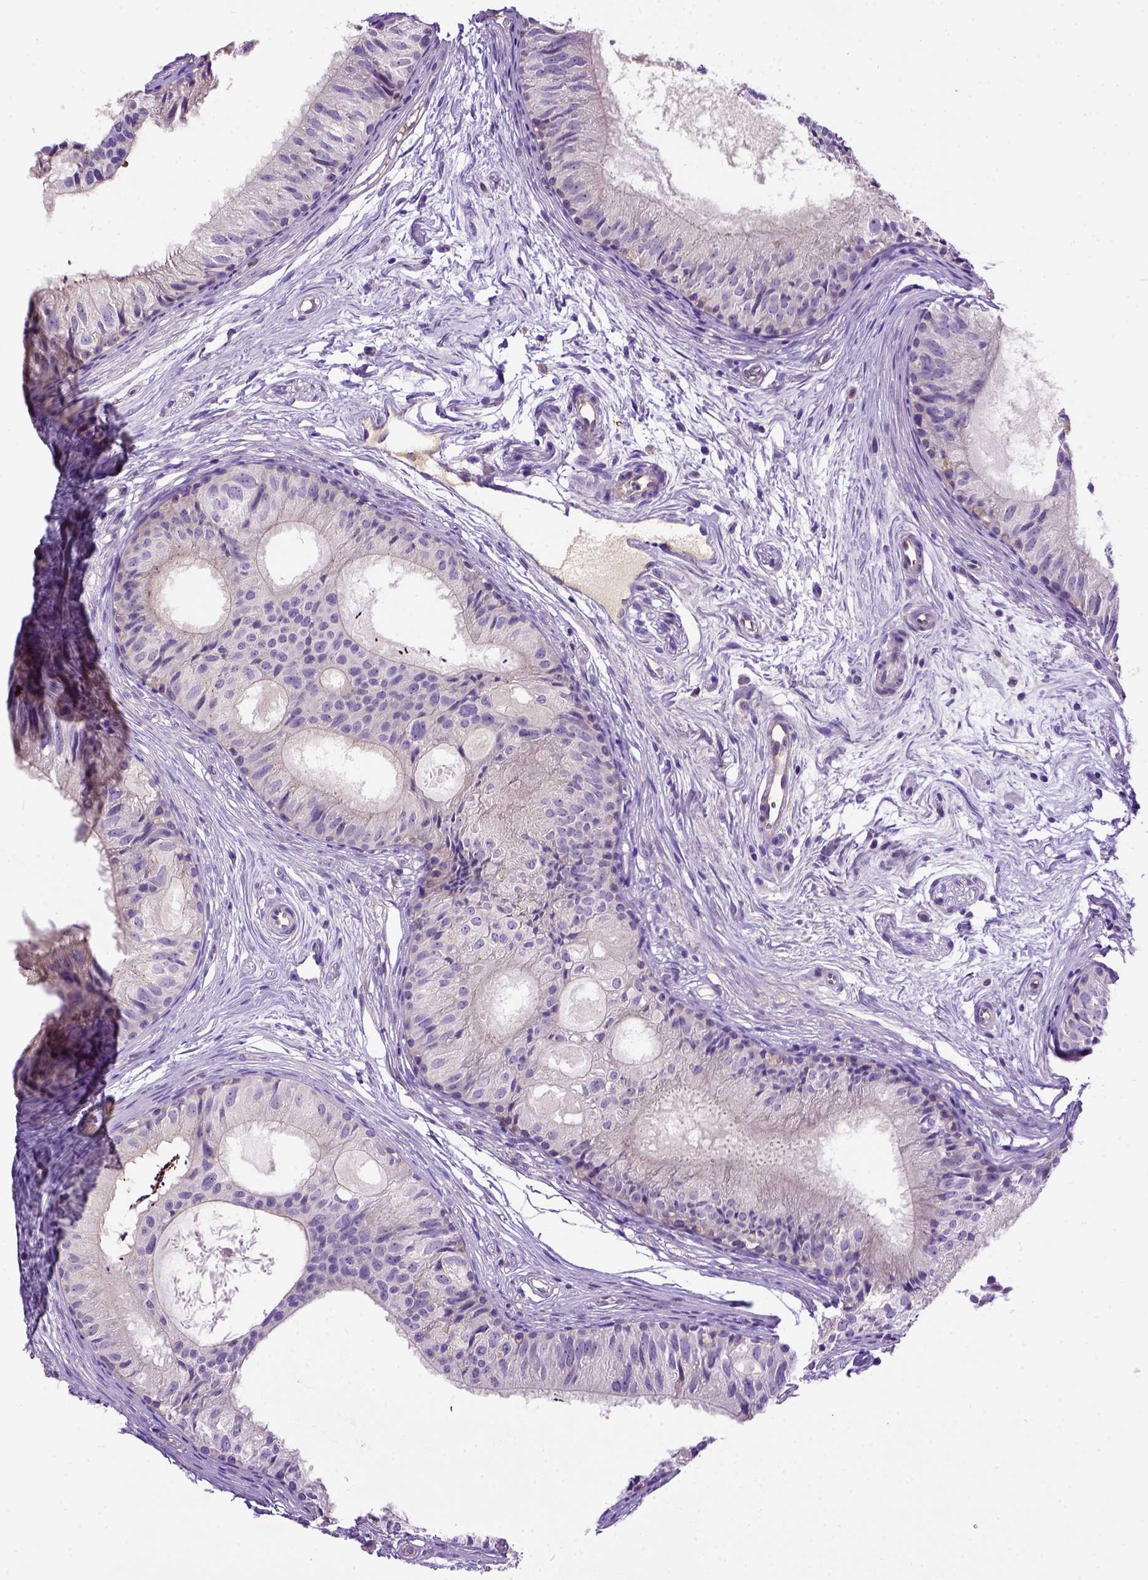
{"staining": {"intensity": "negative", "quantity": "none", "location": "none"}, "tissue": "epididymis", "cell_type": "Glandular cells", "image_type": "normal", "snomed": [{"axis": "morphology", "description": "Normal tissue, NOS"}, {"axis": "topography", "description": "Epididymis"}], "caption": "Glandular cells are negative for brown protein staining in benign epididymis. Nuclei are stained in blue.", "gene": "DEPDC1B", "patient": {"sex": "male", "age": 25}}